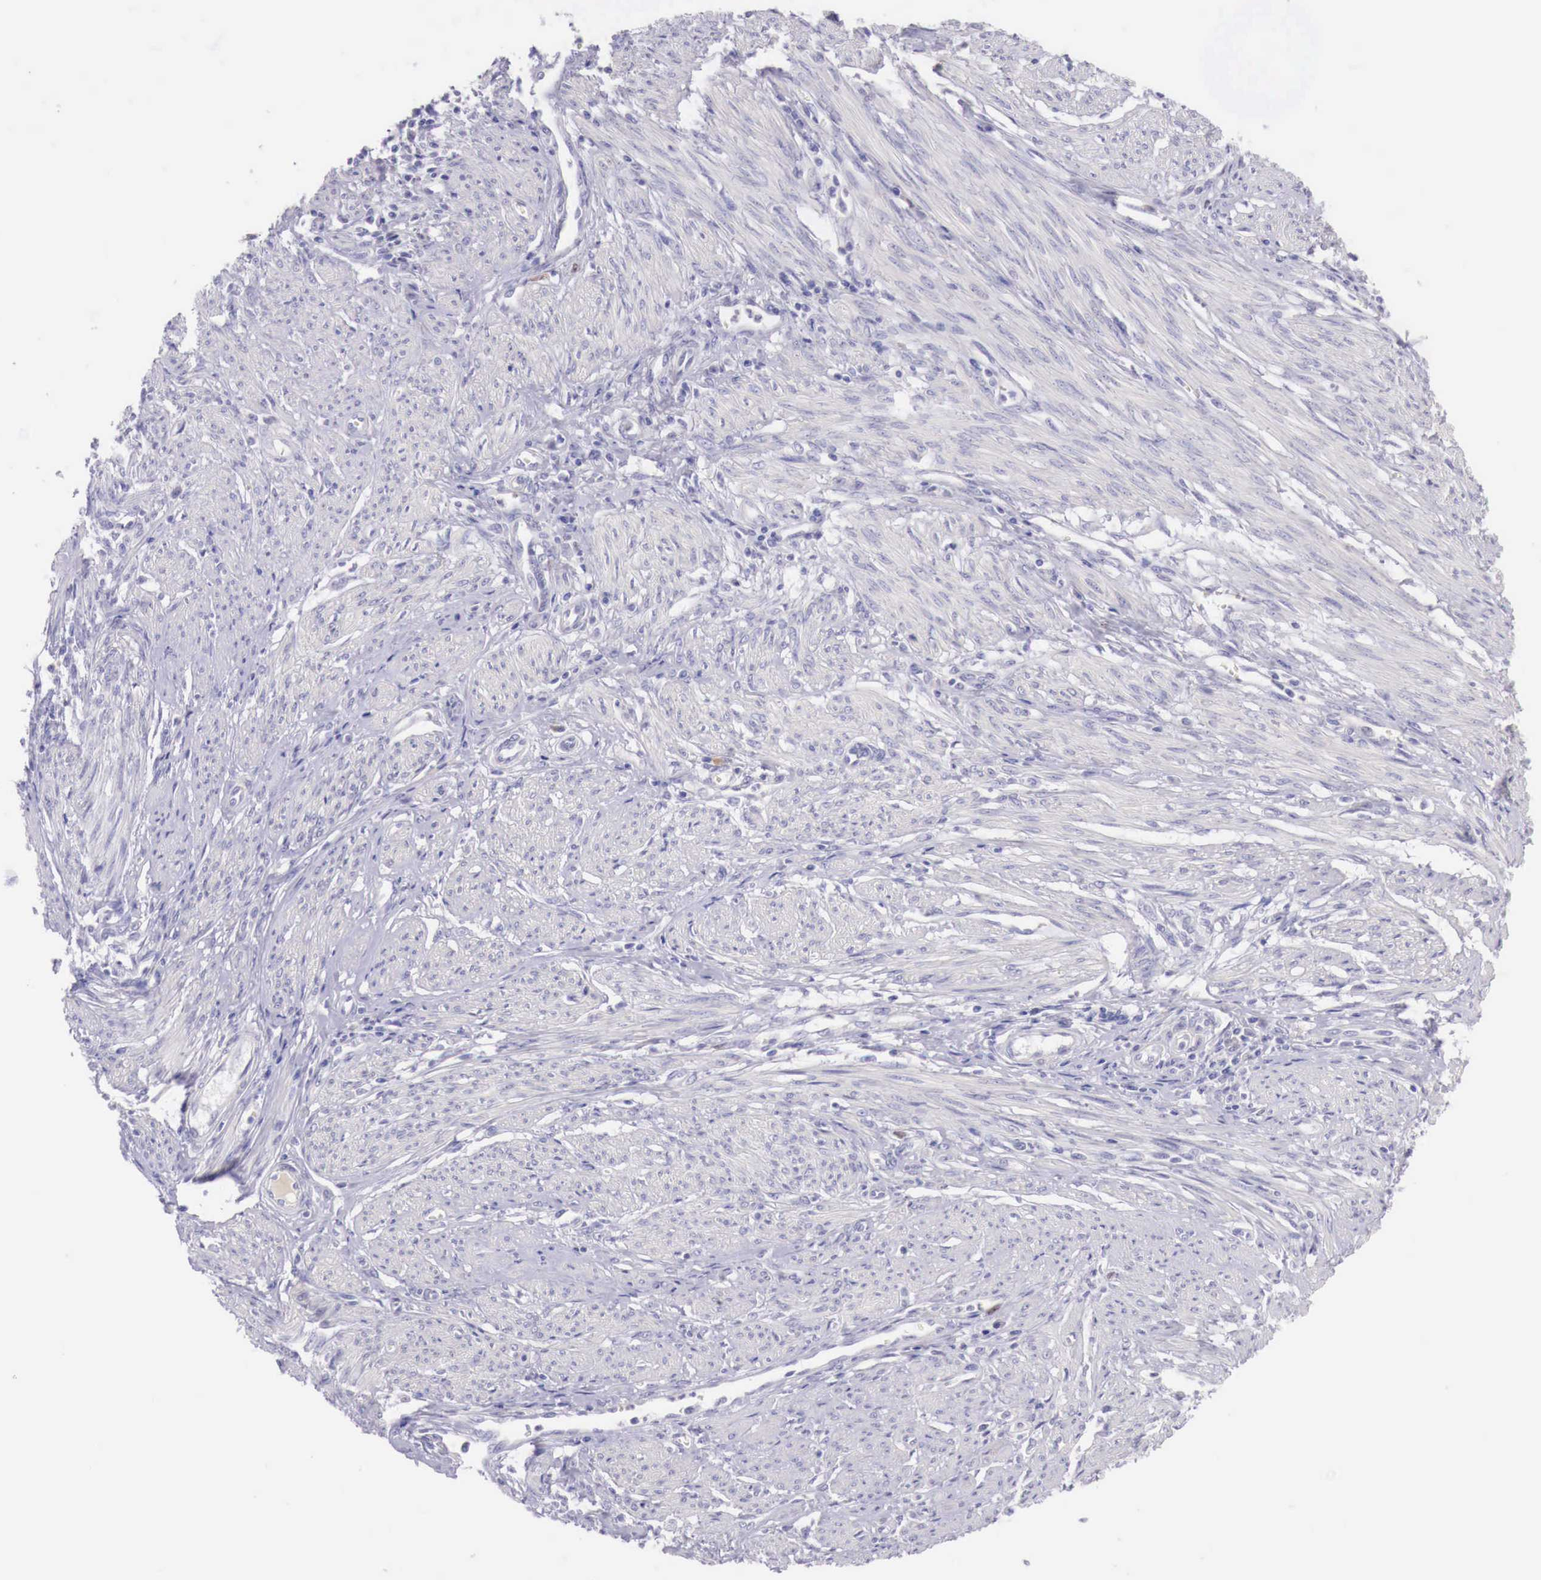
{"staining": {"intensity": "negative", "quantity": "none", "location": "none"}, "tissue": "endometrial cancer", "cell_type": "Tumor cells", "image_type": "cancer", "snomed": [{"axis": "morphology", "description": "Adenocarcinoma, NOS"}, {"axis": "topography", "description": "Endometrium"}], "caption": "A histopathology image of human endometrial cancer (adenocarcinoma) is negative for staining in tumor cells.", "gene": "BCL6", "patient": {"sex": "female", "age": 75}}